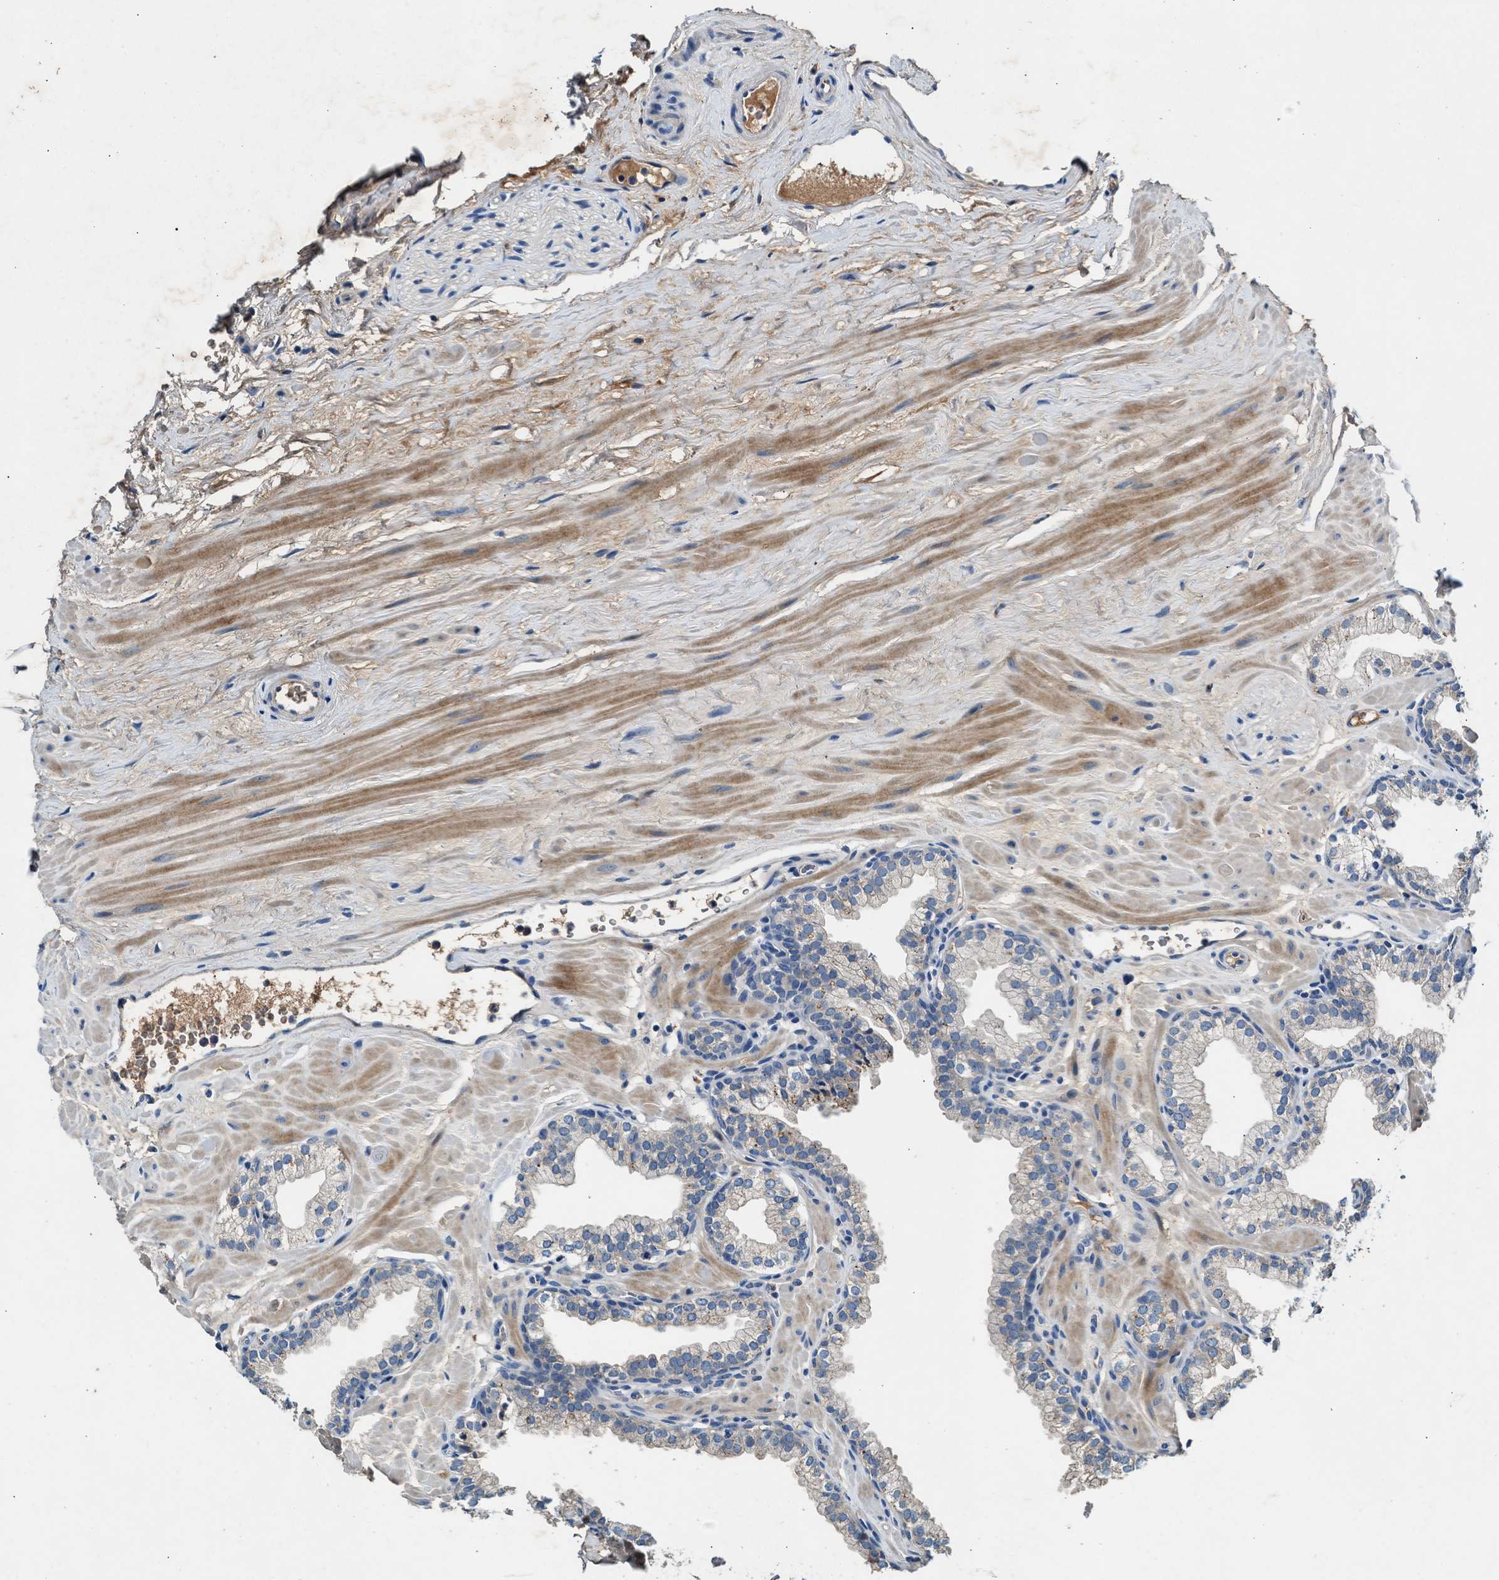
{"staining": {"intensity": "weak", "quantity": "<25%", "location": "cytoplasmic/membranous"}, "tissue": "prostate", "cell_type": "Glandular cells", "image_type": "normal", "snomed": [{"axis": "morphology", "description": "Normal tissue, NOS"}, {"axis": "morphology", "description": "Urothelial carcinoma, Low grade"}, {"axis": "topography", "description": "Urinary bladder"}, {"axis": "topography", "description": "Prostate"}], "caption": "DAB immunohistochemical staining of benign human prostate shows no significant expression in glandular cells.", "gene": "RWDD2B", "patient": {"sex": "male", "age": 60}}